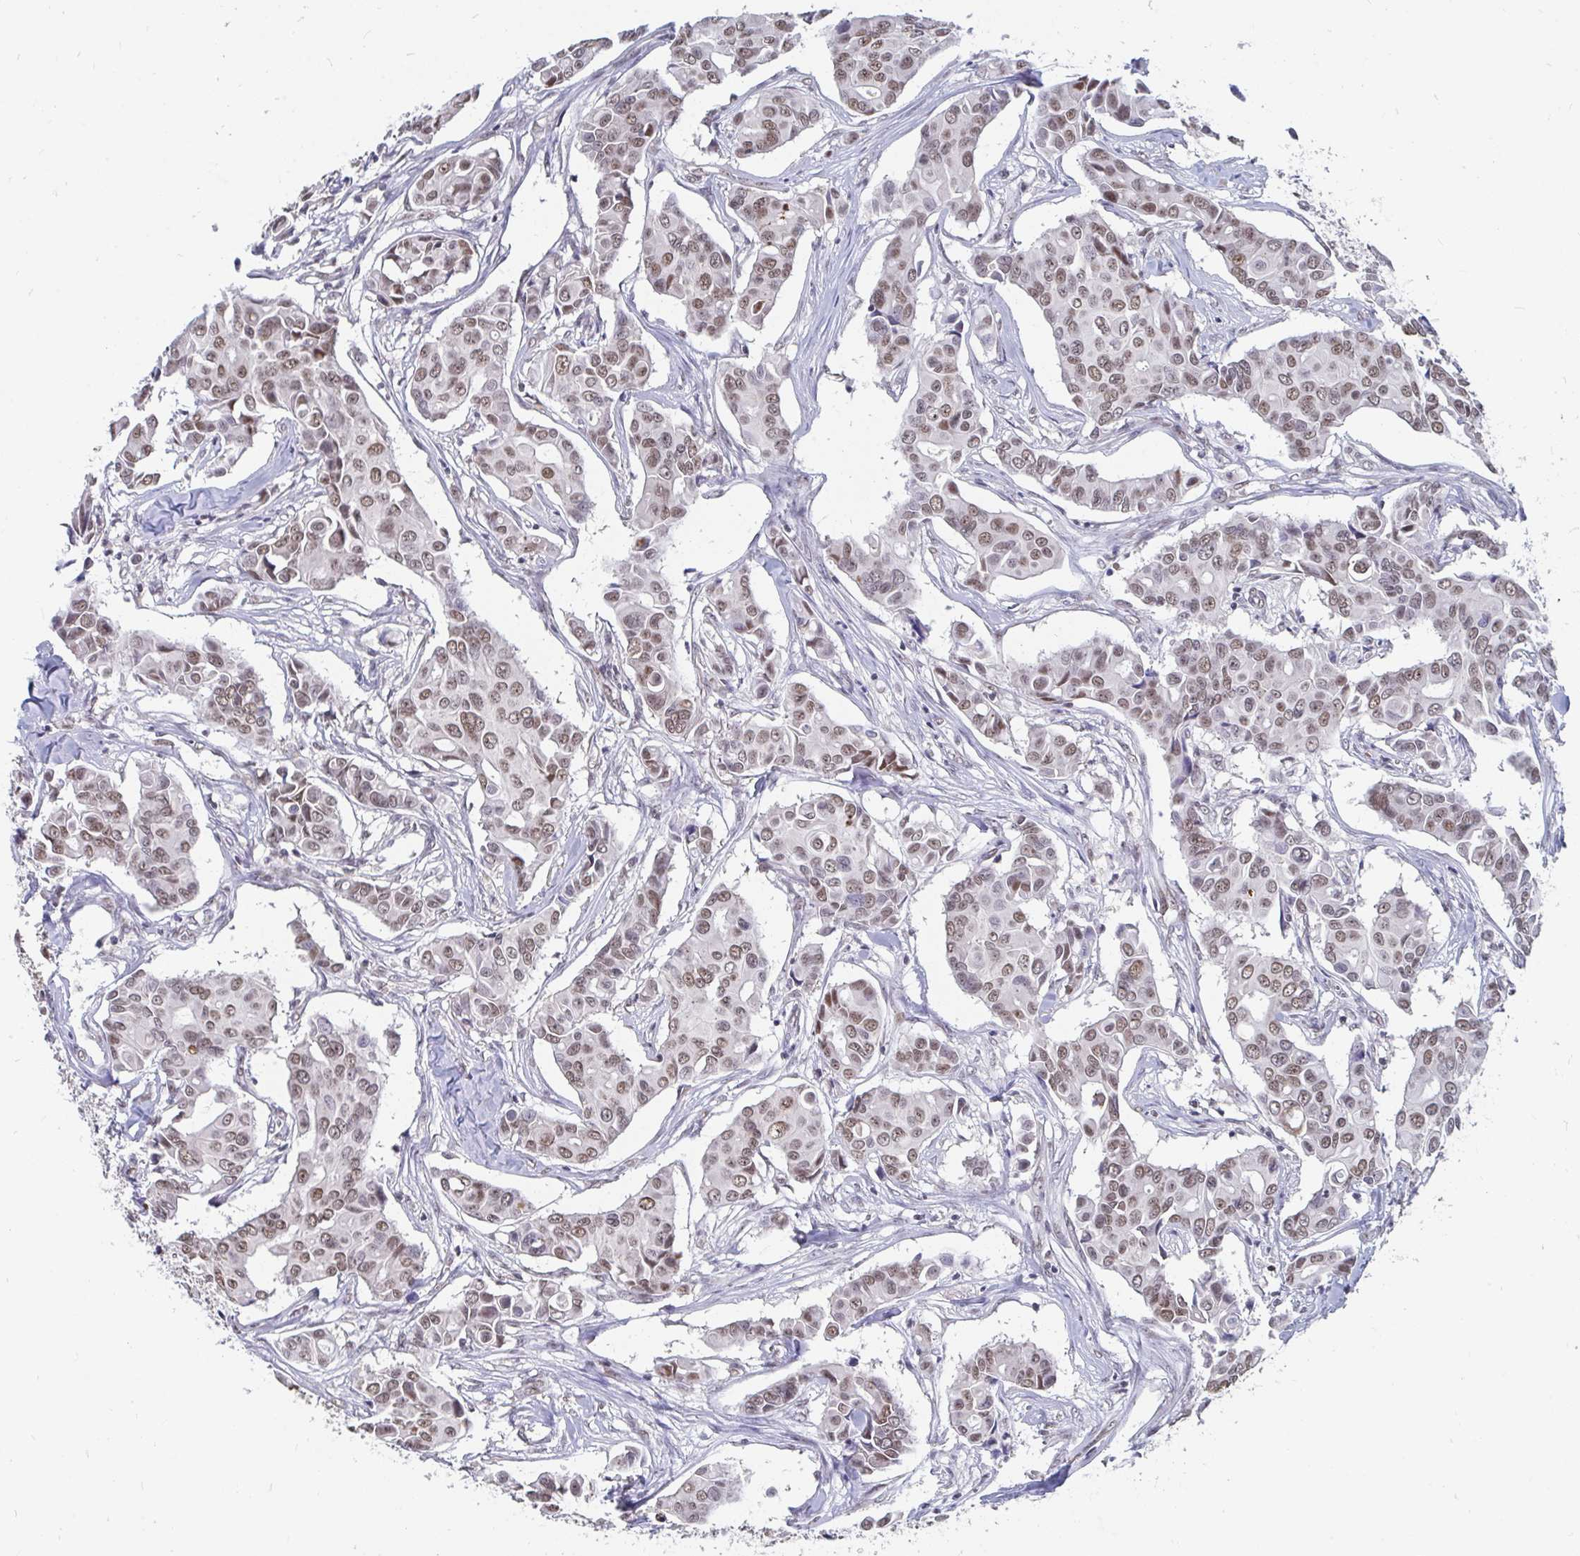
{"staining": {"intensity": "moderate", "quantity": ">75%", "location": "nuclear"}, "tissue": "breast cancer", "cell_type": "Tumor cells", "image_type": "cancer", "snomed": [{"axis": "morphology", "description": "Duct carcinoma"}, {"axis": "topography", "description": "Breast"}], "caption": "A brown stain highlights moderate nuclear staining of a protein in breast cancer tumor cells.", "gene": "TRIP12", "patient": {"sex": "female", "age": 54}}